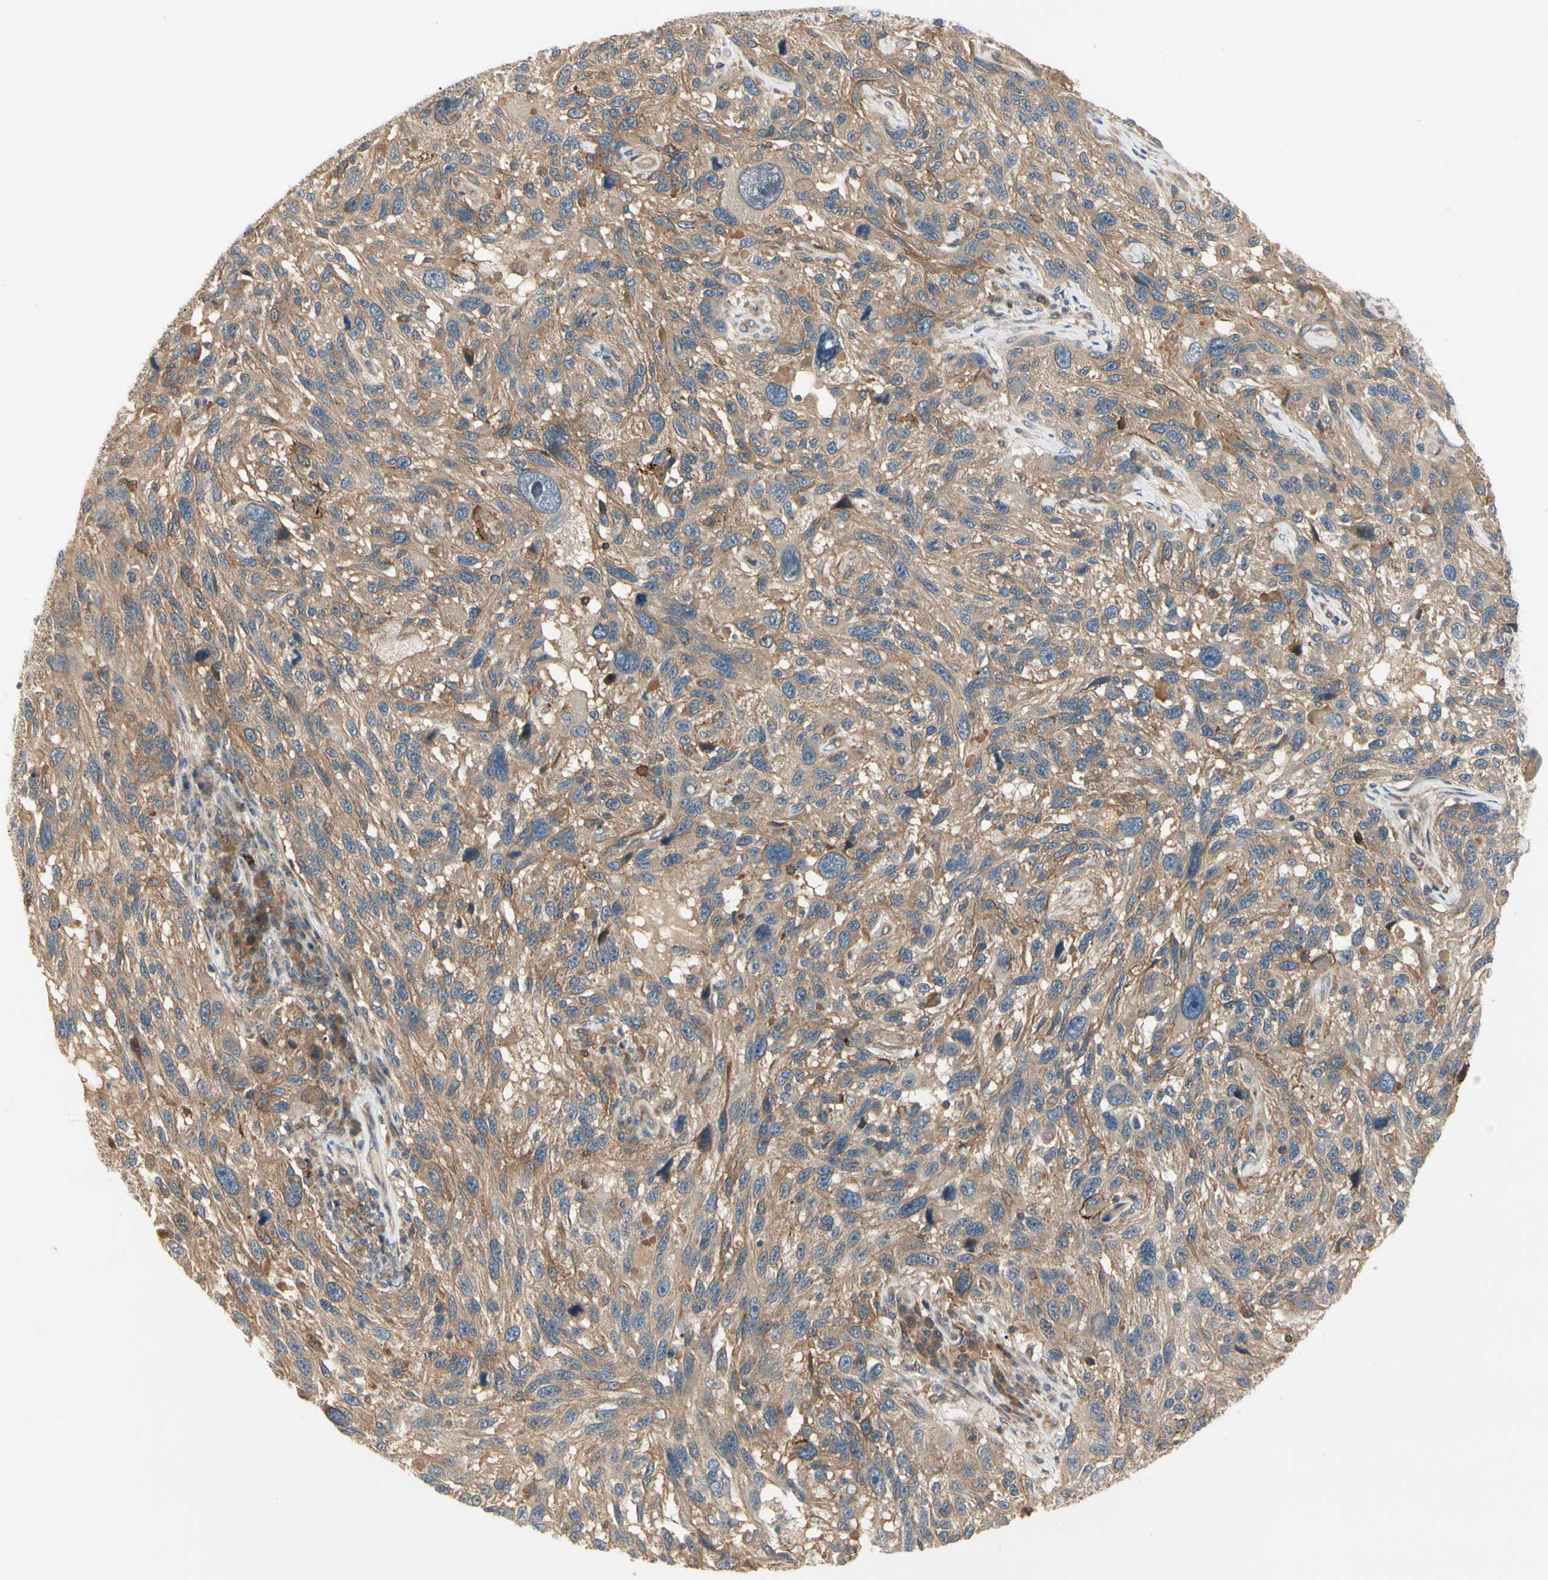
{"staining": {"intensity": "moderate", "quantity": ">75%", "location": "cytoplasmic/membranous"}, "tissue": "melanoma", "cell_type": "Tumor cells", "image_type": "cancer", "snomed": [{"axis": "morphology", "description": "Malignant melanoma, NOS"}, {"axis": "topography", "description": "Skin"}], "caption": "Human melanoma stained with a brown dye reveals moderate cytoplasmic/membranous positive positivity in approximately >75% of tumor cells.", "gene": "F2R", "patient": {"sex": "male", "age": 53}}